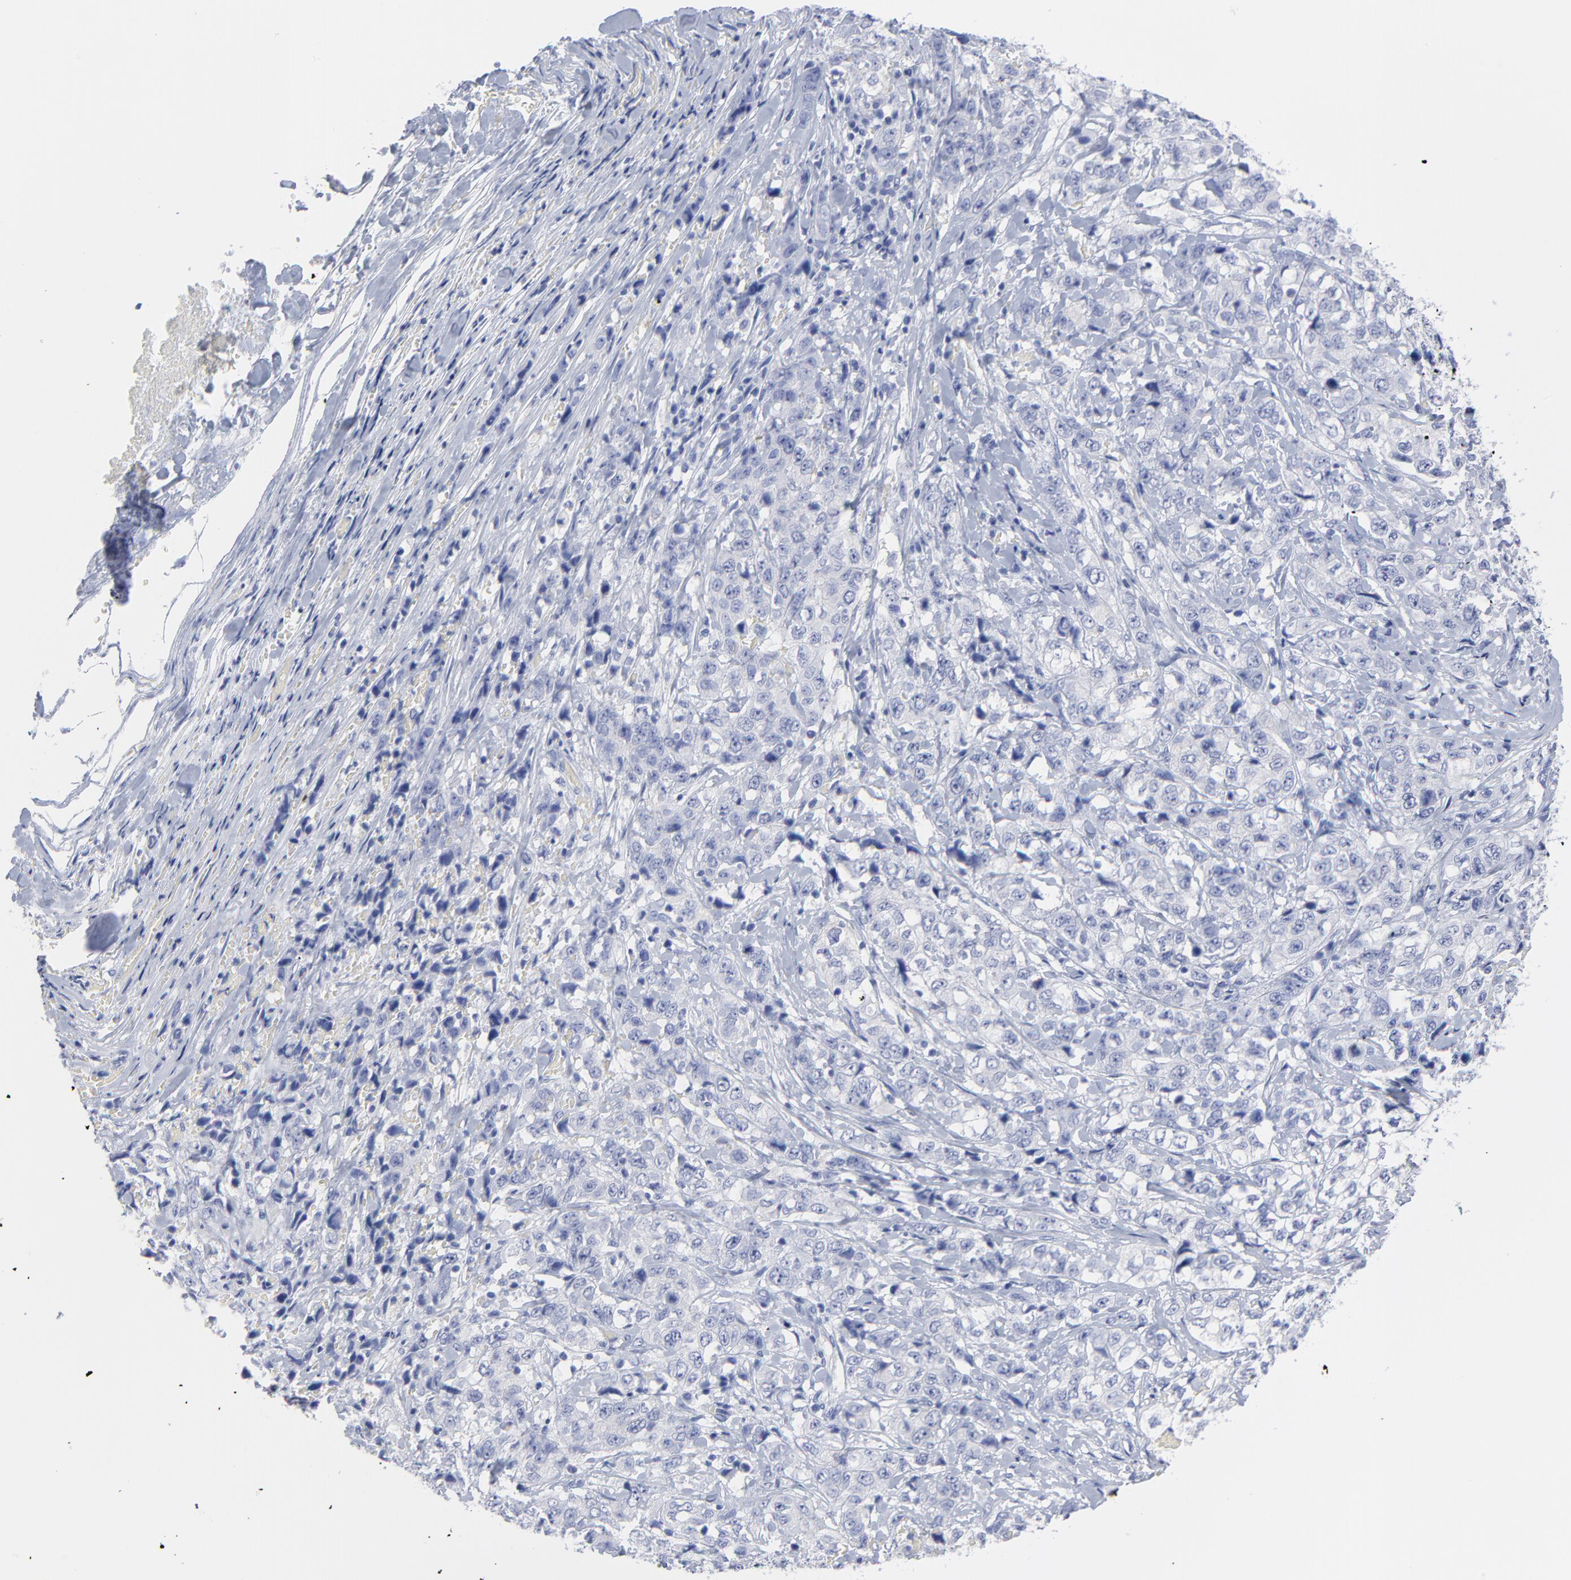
{"staining": {"intensity": "negative", "quantity": "none", "location": "none"}, "tissue": "stomach cancer", "cell_type": "Tumor cells", "image_type": "cancer", "snomed": [{"axis": "morphology", "description": "Adenocarcinoma, NOS"}, {"axis": "topography", "description": "Stomach"}], "caption": "This is a image of immunohistochemistry (IHC) staining of stomach cancer, which shows no staining in tumor cells.", "gene": "CNTN3", "patient": {"sex": "male", "age": 48}}